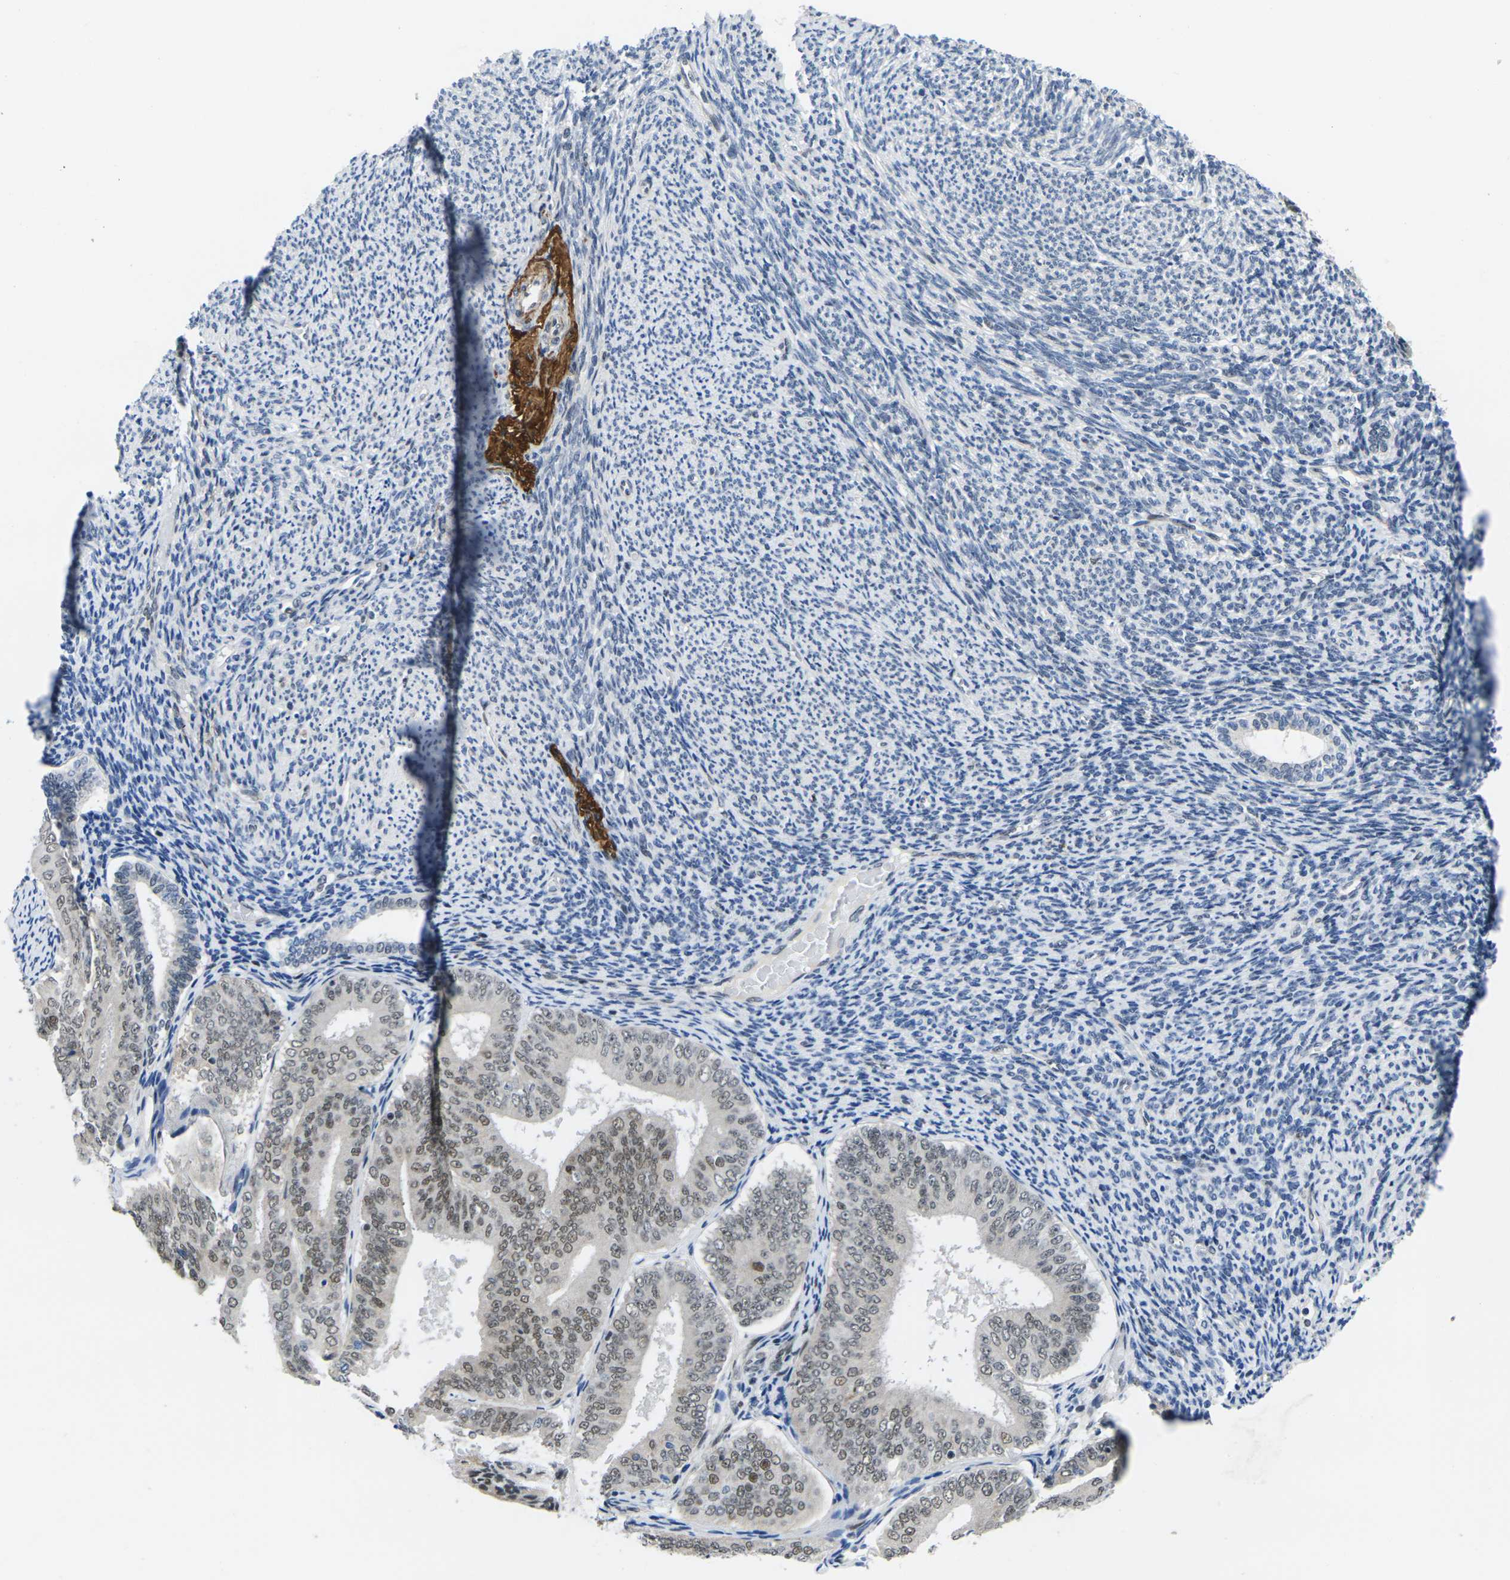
{"staining": {"intensity": "moderate", "quantity": ">75%", "location": "nuclear"}, "tissue": "endometrial cancer", "cell_type": "Tumor cells", "image_type": "cancer", "snomed": [{"axis": "morphology", "description": "Adenocarcinoma, NOS"}, {"axis": "topography", "description": "Endometrium"}], "caption": "This micrograph demonstrates immunohistochemistry staining of human endometrial cancer, with medium moderate nuclear positivity in approximately >75% of tumor cells.", "gene": "RBM7", "patient": {"sex": "female", "age": 63}}